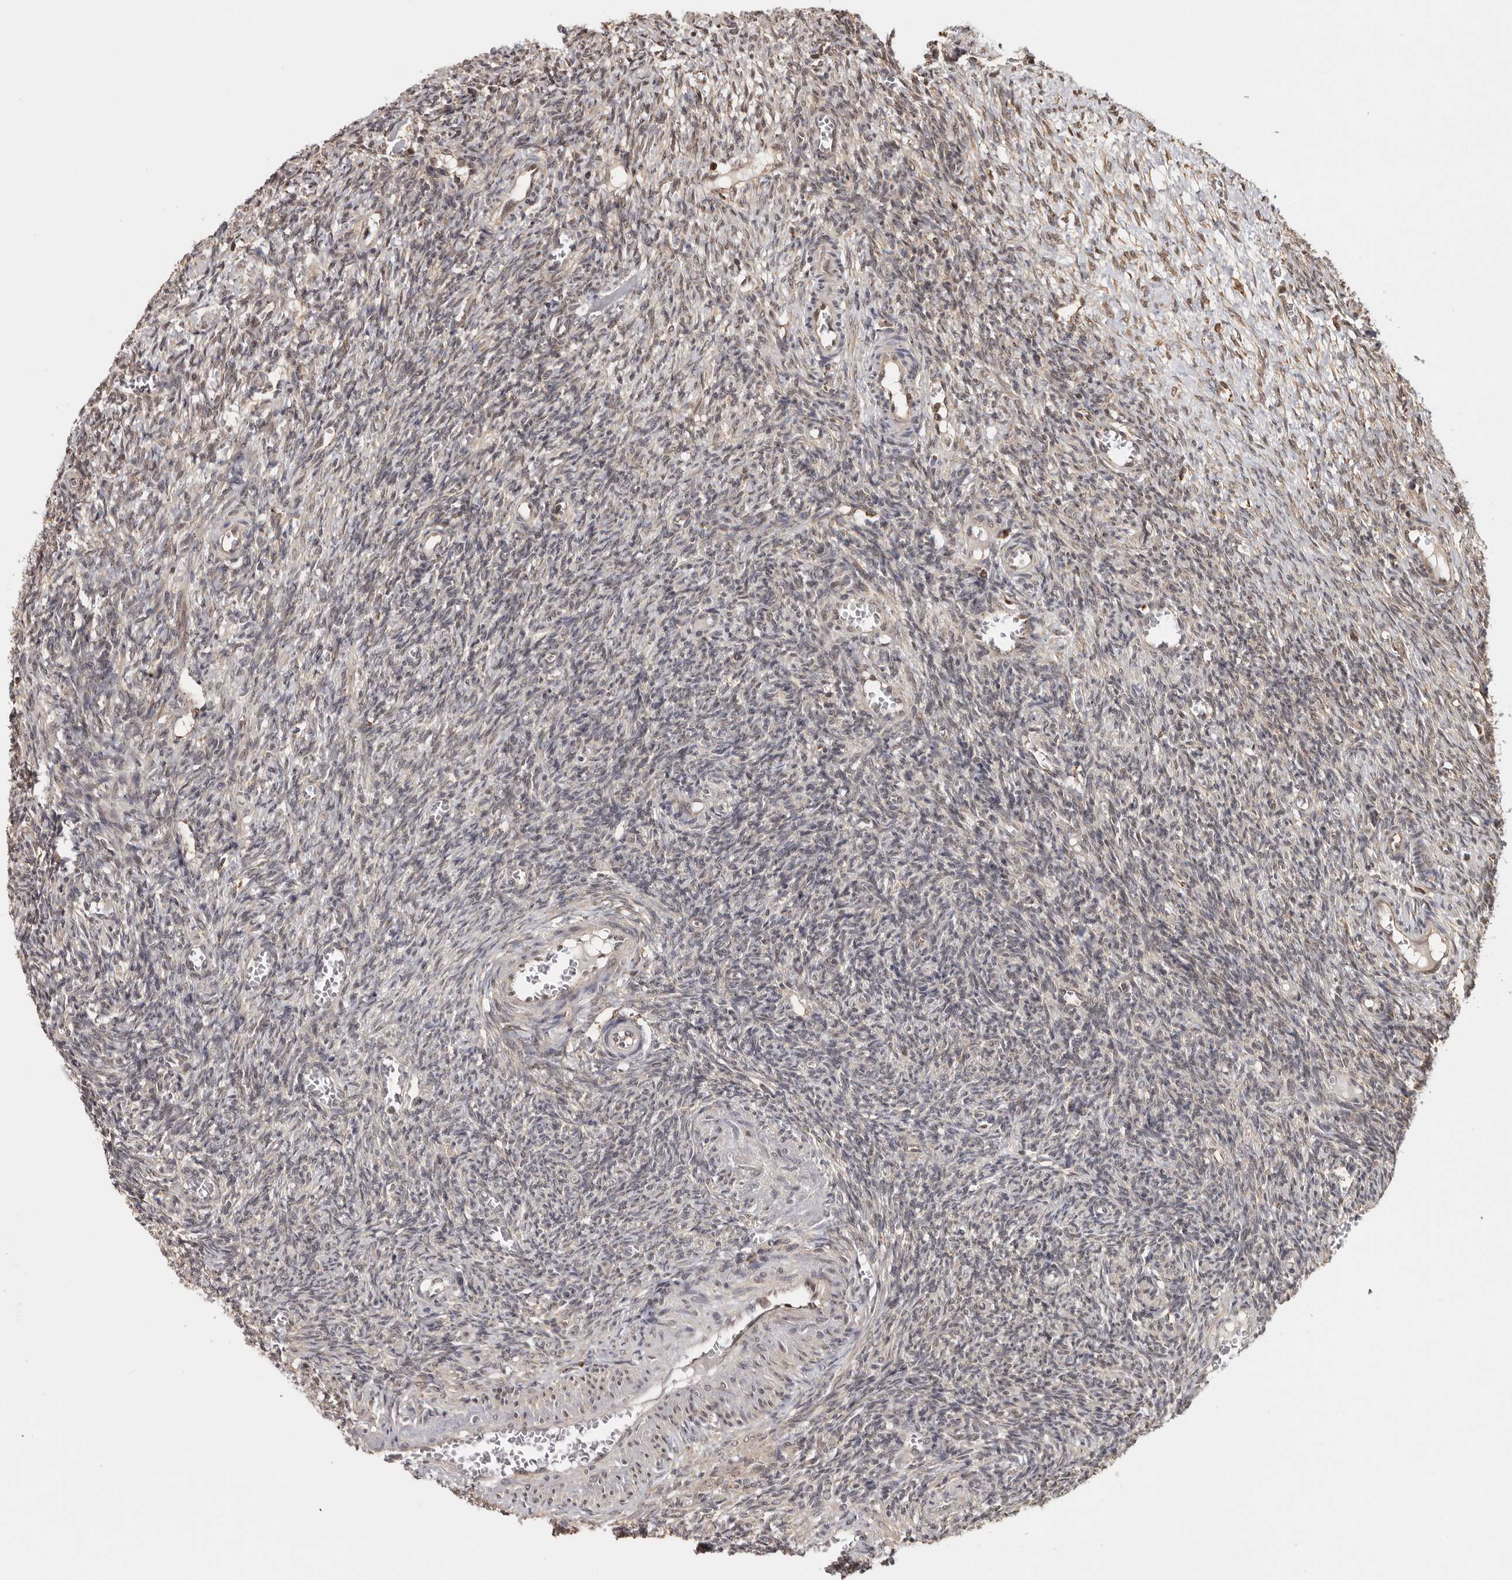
{"staining": {"intensity": "moderate", "quantity": ">75%", "location": "cytoplasmic/membranous,nuclear"}, "tissue": "ovary", "cell_type": "Follicle cells", "image_type": "normal", "snomed": [{"axis": "morphology", "description": "Normal tissue, NOS"}, {"axis": "topography", "description": "Ovary"}], "caption": "Immunohistochemical staining of unremarkable ovary reveals moderate cytoplasmic/membranous,nuclear protein positivity in about >75% of follicle cells. (Brightfield microscopy of DAB IHC at high magnification).", "gene": "ZNF83", "patient": {"sex": "female", "age": 27}}